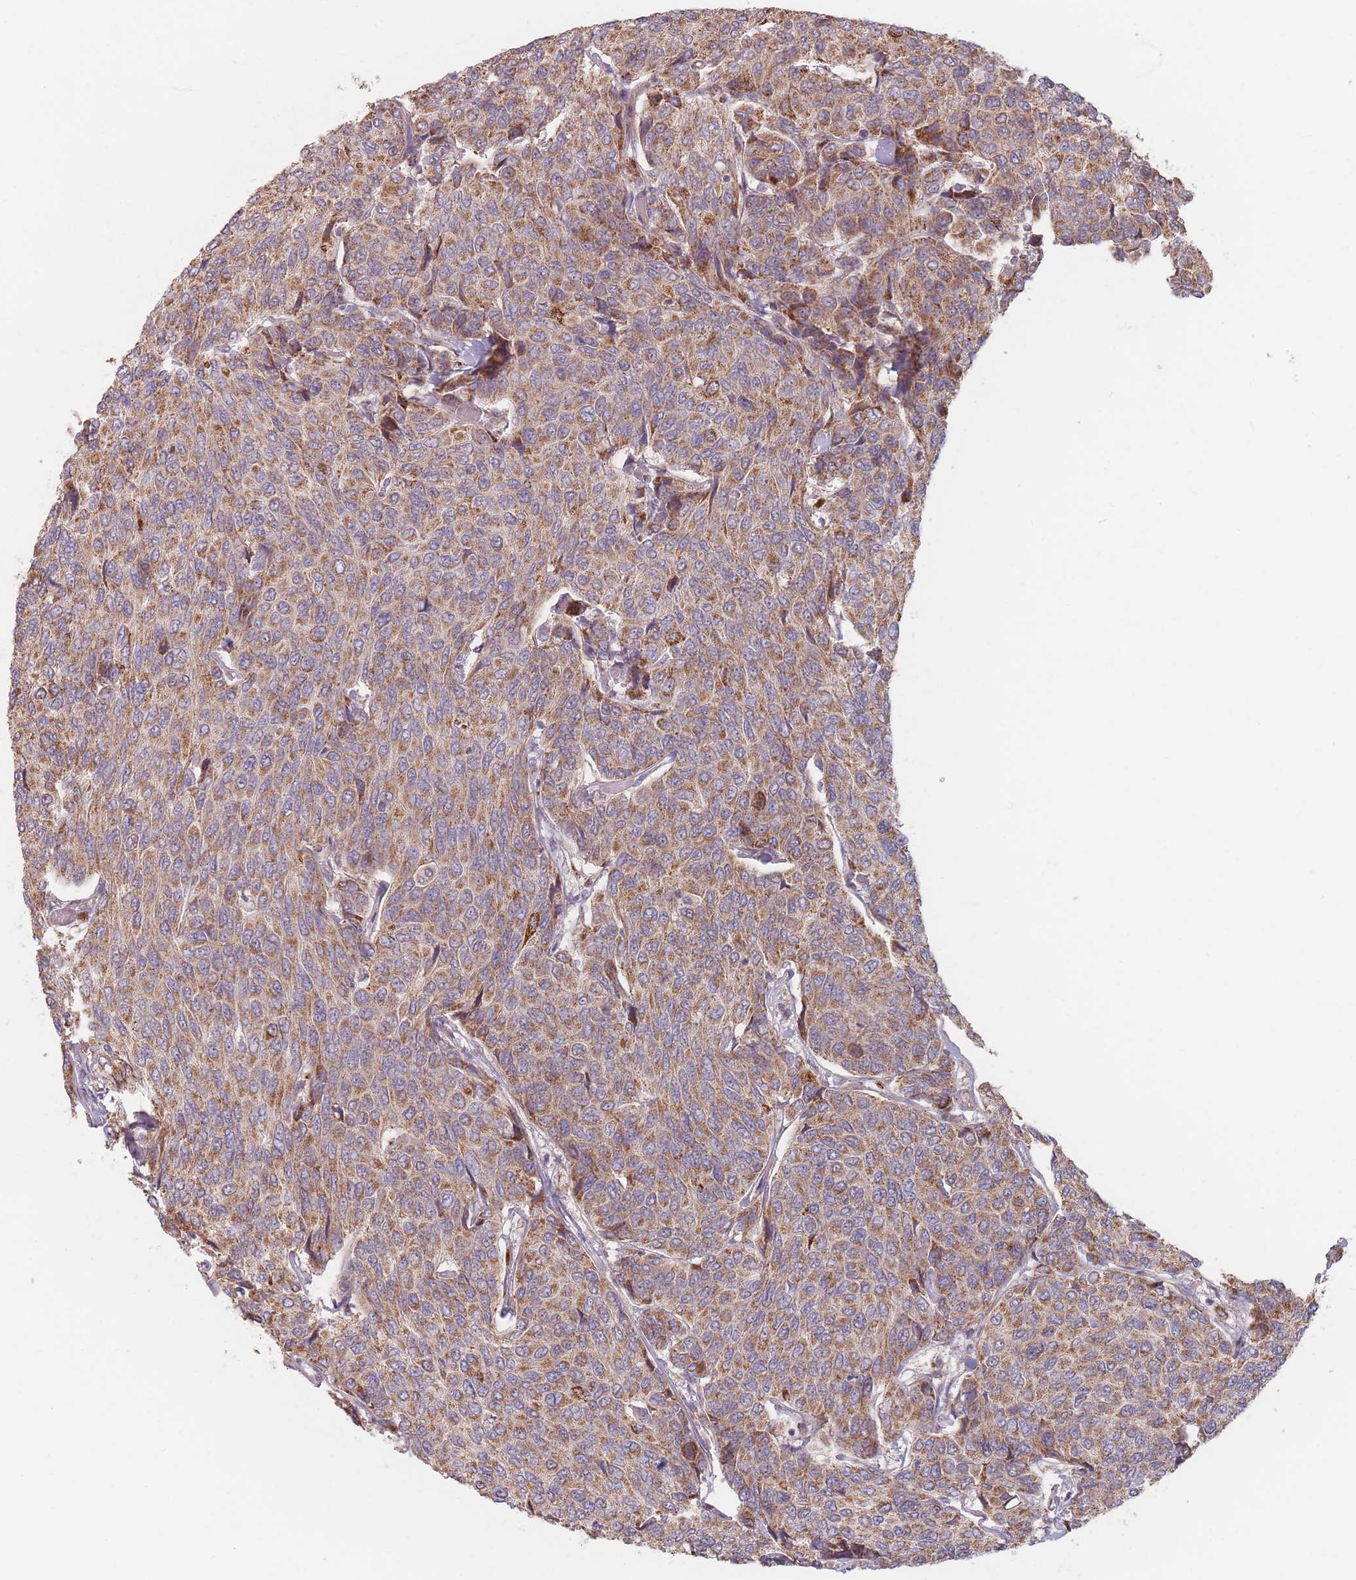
{"staining": {"intensity": "moderate", "quantity": ">75%", "location": "cytoplasmic/membranous"}, "tissue": "breast cancer", "cell_type": "Tumor cells", "image_type": "cancer", "snomed": [{"axis": "morphology", "description": "Duct carcinoma"}, {"axis": "topography", "description": "Breast"}], "caption": "This is an image of IHC staining of infiltrating ductal carcinoma (breast), which shows moderate expression in the cytoplasmic/membranous of tumor cells.", "gene": "ESRP2", "patient": {"sex": "female", "age": 55}}